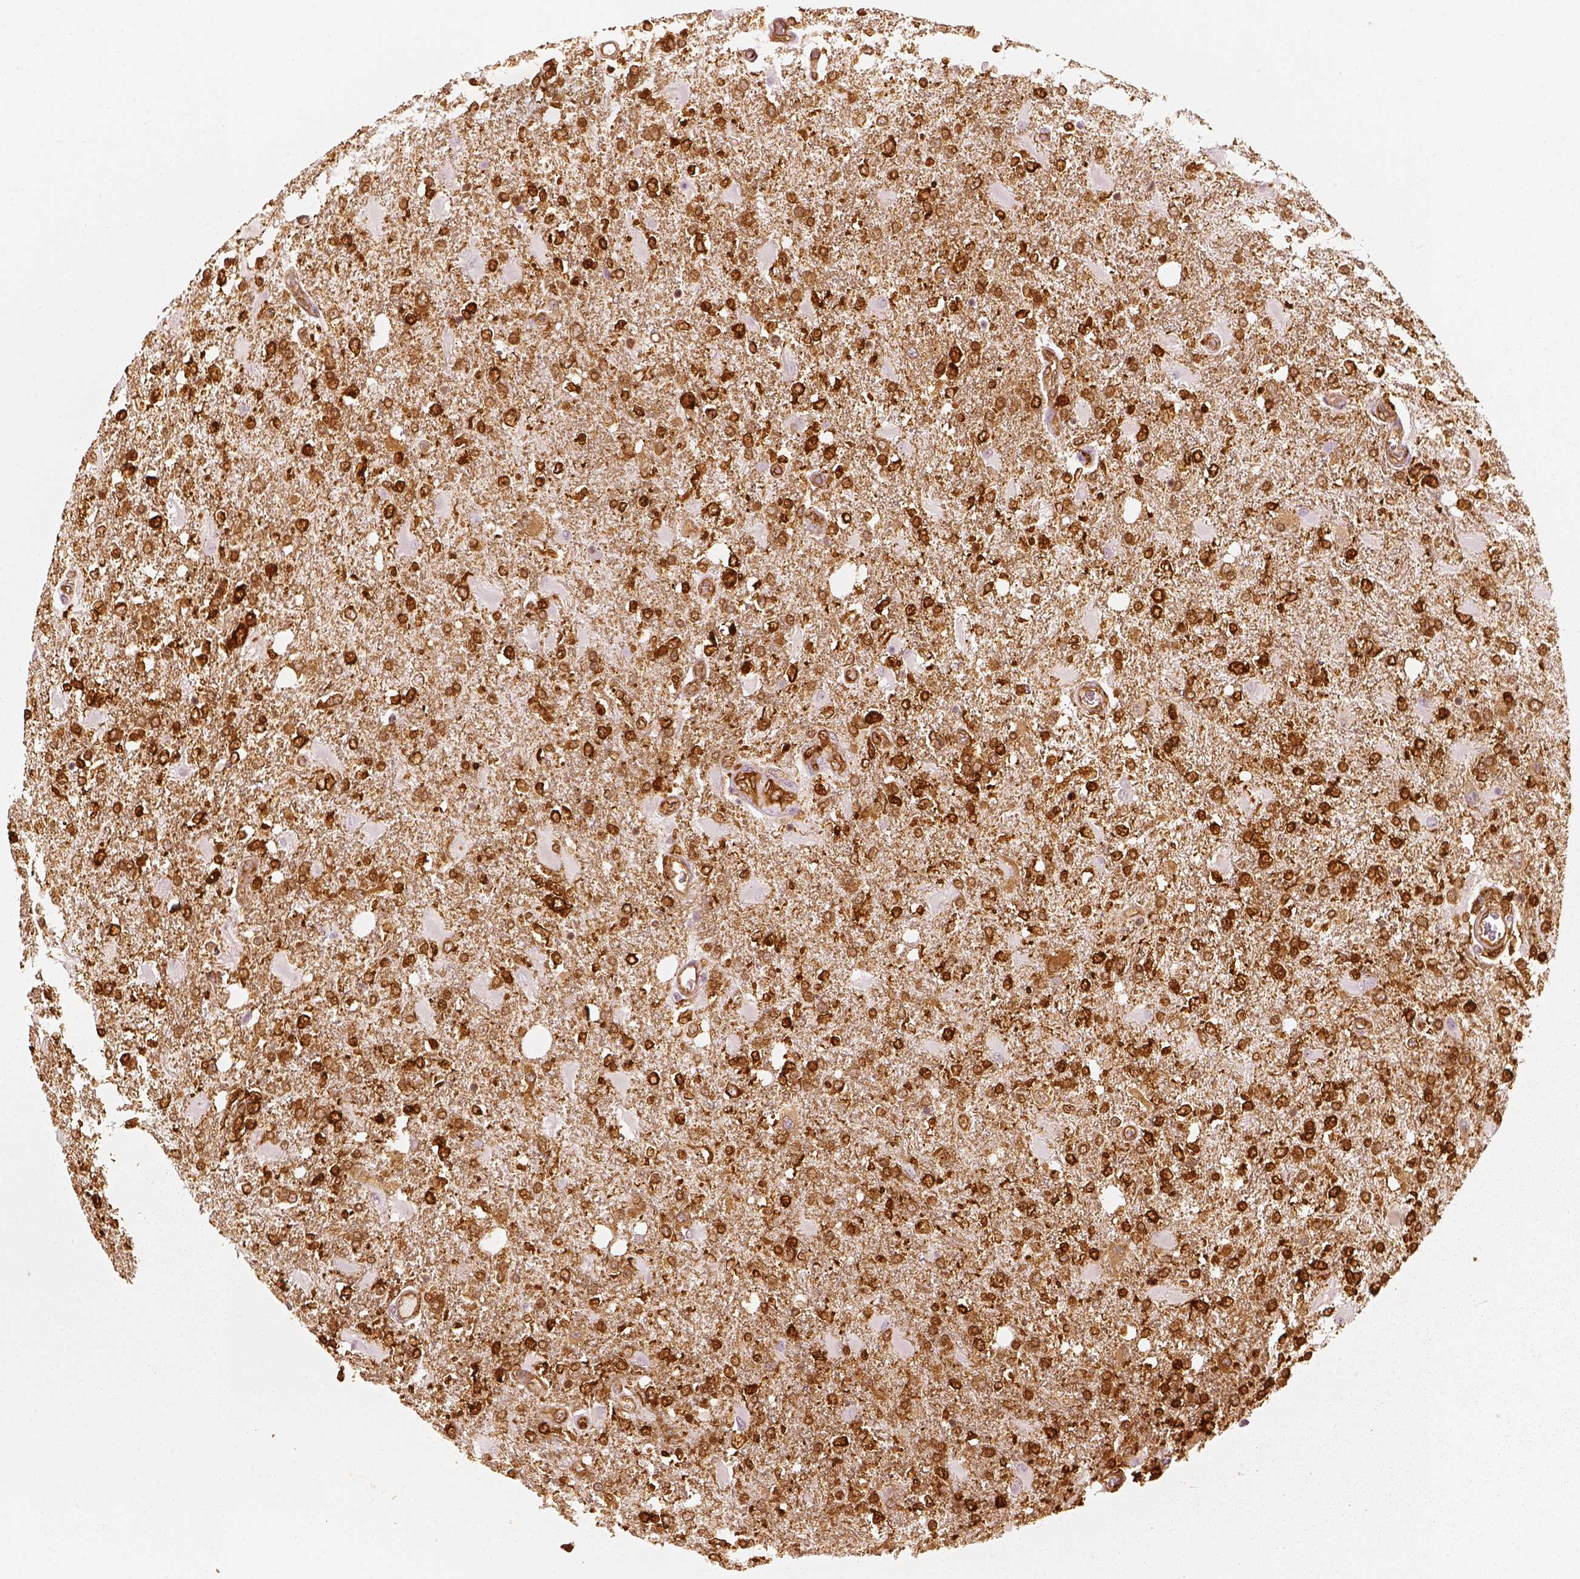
{"staining": {"intensity": "strong", "quantity": ">75%", "location": "cytoplasmic/membranous"}, "tissue": "glioma", "cell_type": "Tumor cells", "image_type": "cancer", "snomed": [{"axis": "morphology", "description": "Glioma, malignant, High grade"}, {"axis": "topography", "description": "Cerebral cortex"}], "caption": "Protein staining exhibits strong cytoplasmic/membranous expression in about >75% of tumor cells in glioma. The staining was performed using DAB, with brown indicating positive protein expression. Nuclei are stained blue with hematoxylin.", "gene": "FSCN1", "patient": {"sex": "male", "age": 79}}